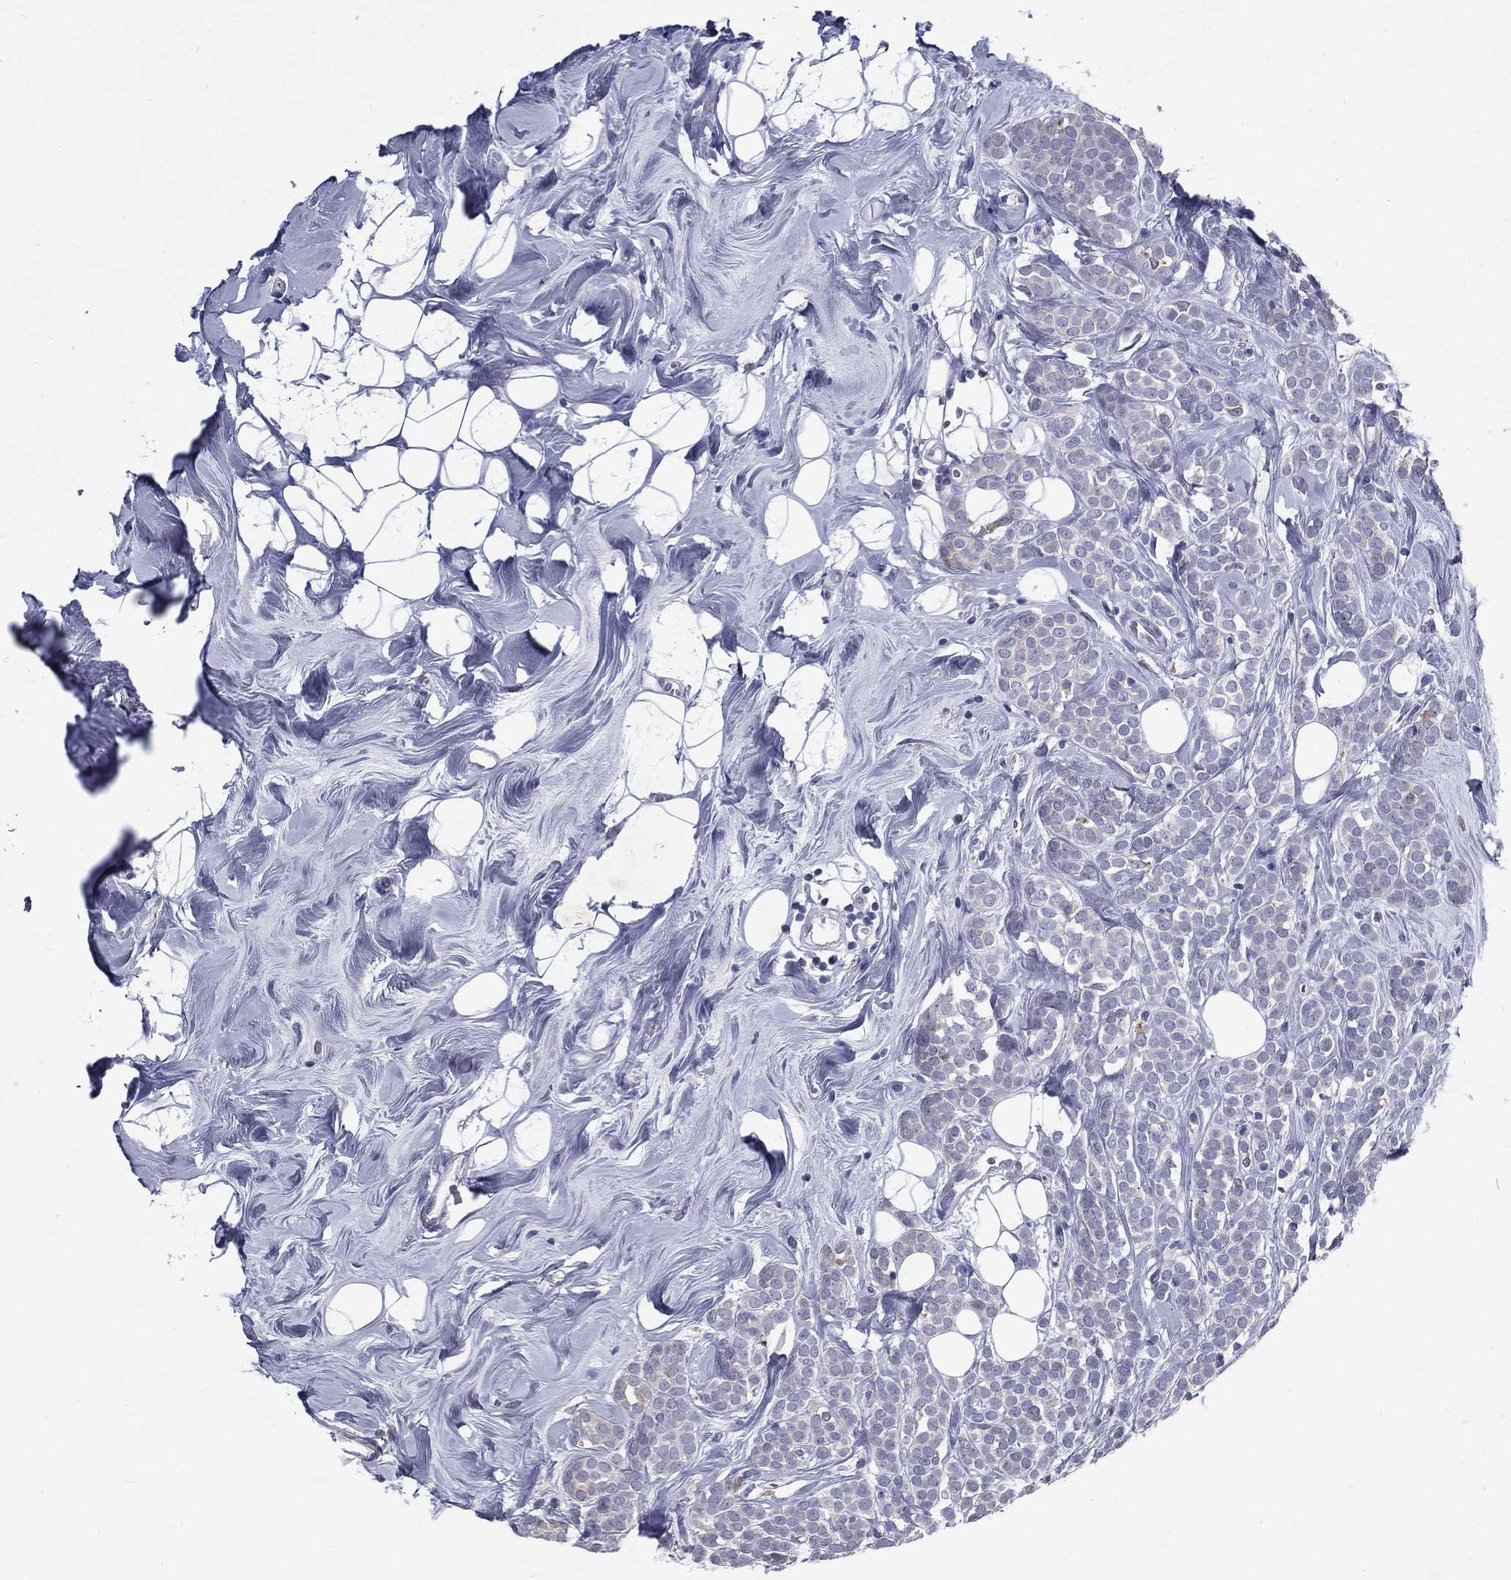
{"staining": {"intensity": "negative", "quantity": "none", "location": "none"}, "tissue": "breast cancer", "cell_type": "Tumor cells", "image_type": "cancer", "snomed": [{"axis": "morphology", "description": "Lobular carcinoma"}, {"axis": "topography", "description": "Breast"}], "caption": "An immunohistochemistry (IHC) histopathology image of breast cancer (lobular carcinoma) is shown. There is no staining in tumor cells of breast cancer (lobular carcinoma).", "gene": "C19orf18", "patient": {"sex": "female", "age": 49}}